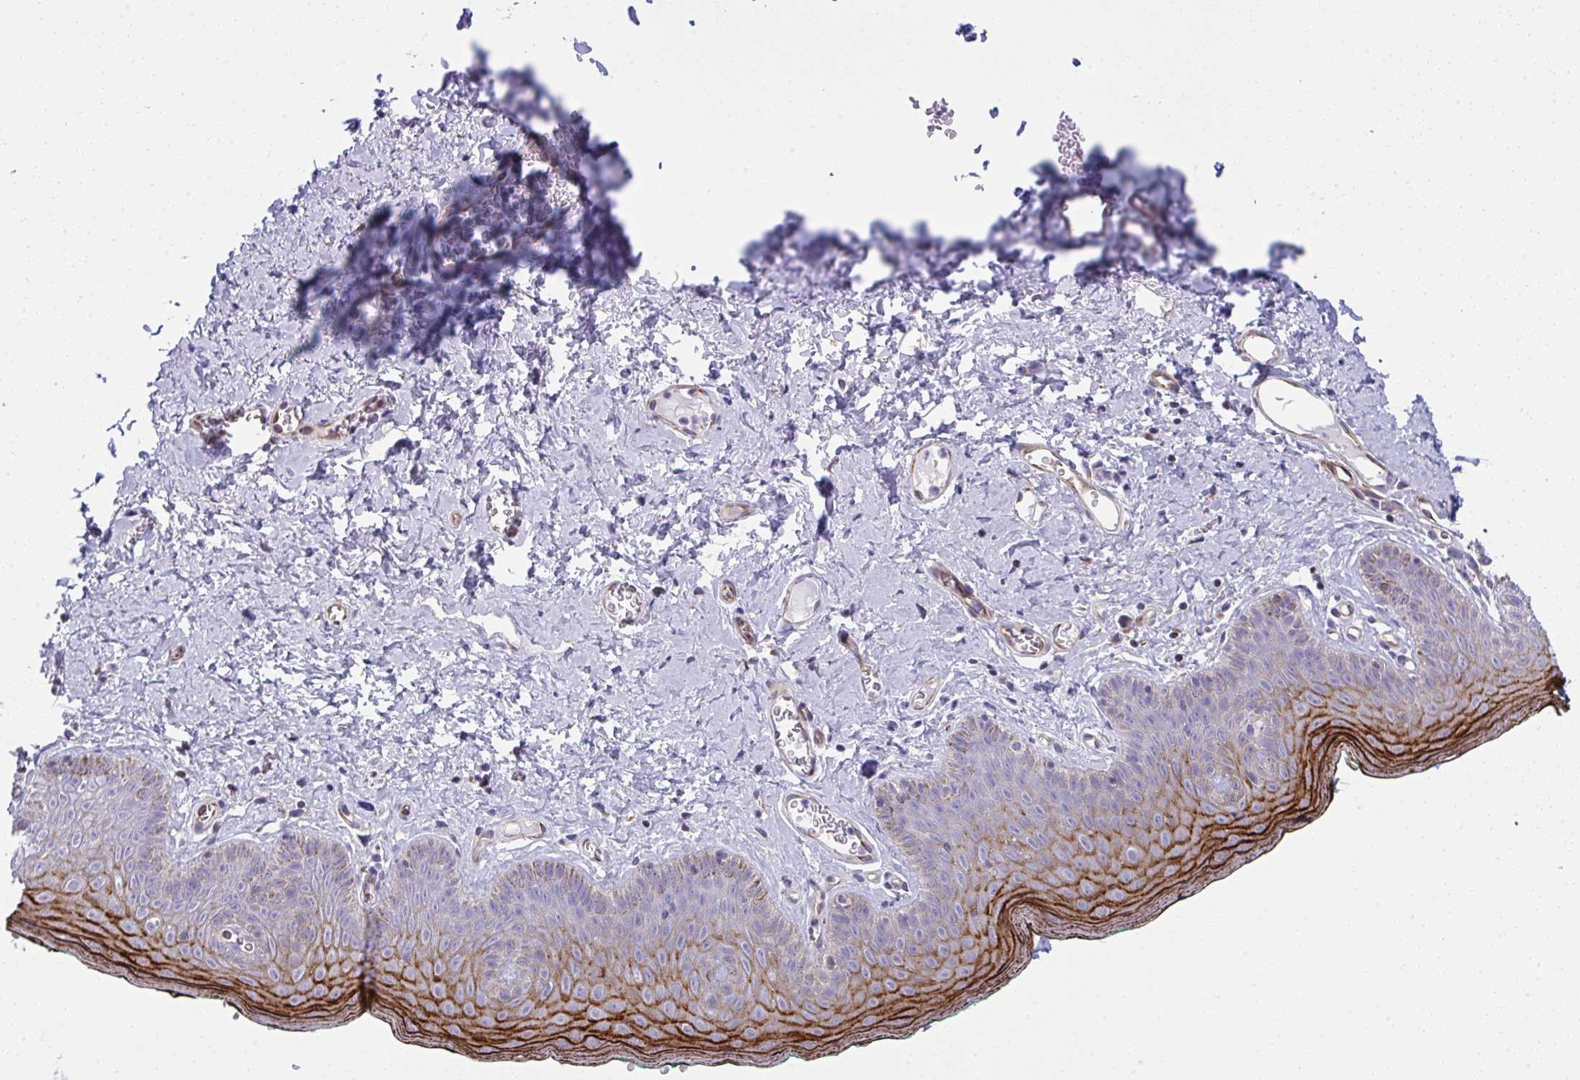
{"staining": {"intensity": "strong", "quantity": "25%-75%", "location": "cytoplasmic/membranous"}, "tissue": "skin", "cell_type": "Epidermal cells", "image_type": "normal", "snomed": [{"axis": "morphology", "description": "Normal tissue, NOS"}, {"axis": "topography", "description": "Vulva"}, {"axis": "topography", "description": "Peripheral nerve tissue"}], "caption": "Immunohistochemistry image of unremarkable skin: skin stained using immunohistochemistry (IHC) exhibits high levels of strong protein expression localized specifically in the cytoplasmic/membranous of epidermal cells, appearing as a cytoplasmic/membranous brown color.", "gene": "MYL12A", "patient": {"sex": "female", "age": 66}}